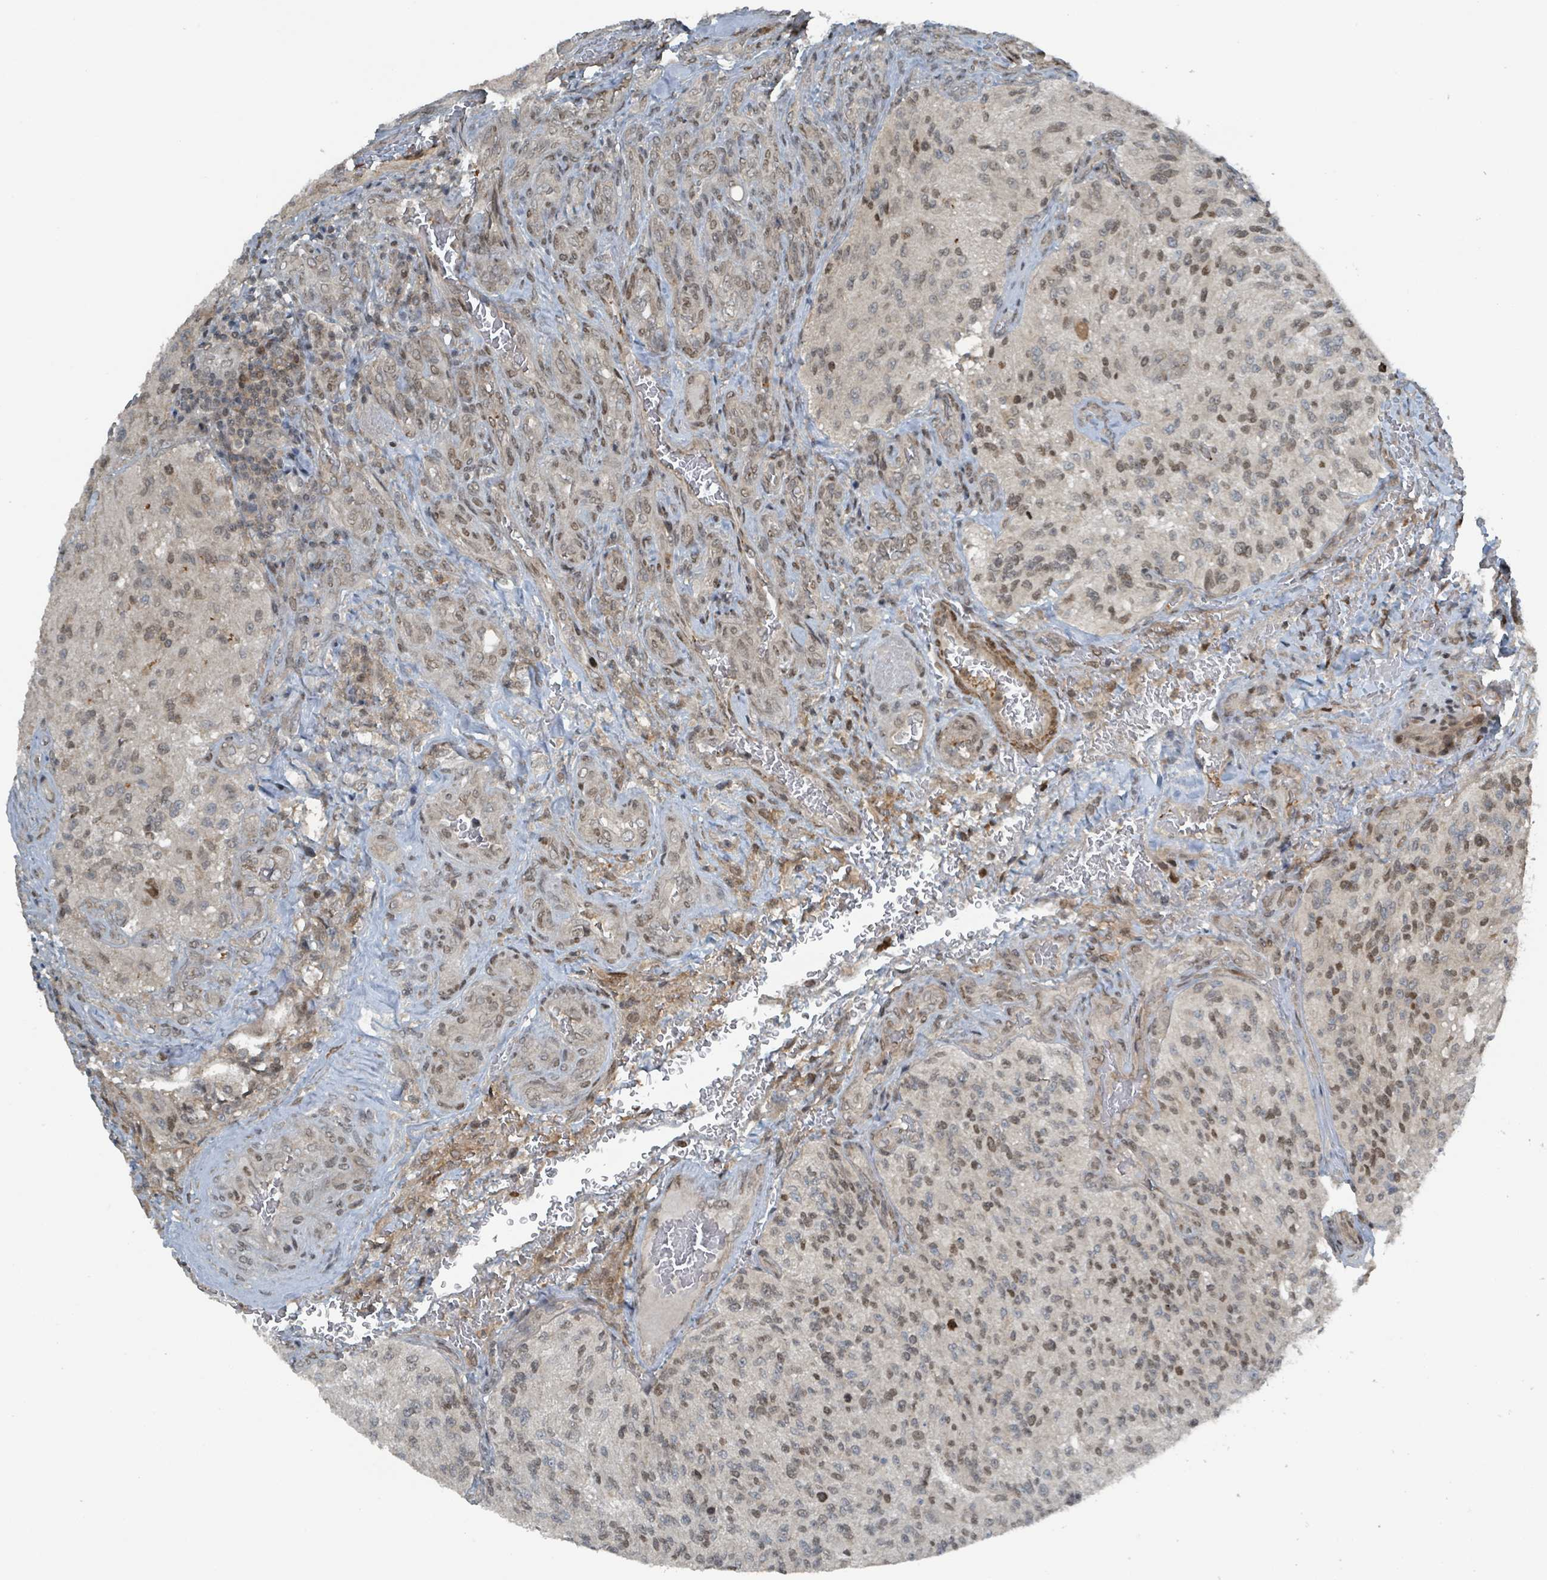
{"staining": {"intensity": "moderate", "quantity": "25%-75%", "location": "nuclear"}, "tissue": "glioma", "cell_type": "Tumor cells", "image_type": "cancer", "snomed": [{"axis": "morphology", "description": "Normal tissue, NOS"}, {"axis": "morphology", "description": "Glioma, malignant, High grade"}, {"axis": "topography", "description": "Cerebral cortex"}], "caption": "A brown stain highlights moderate nuclear positivity of a protein in glioma tumor cells. (DAB (3,3'-diaminobenzidine) = brown stain, brightfield microscopy at high magnification).", "gene": "PHIP", "patient": {"sex": "male", "age": 56}}